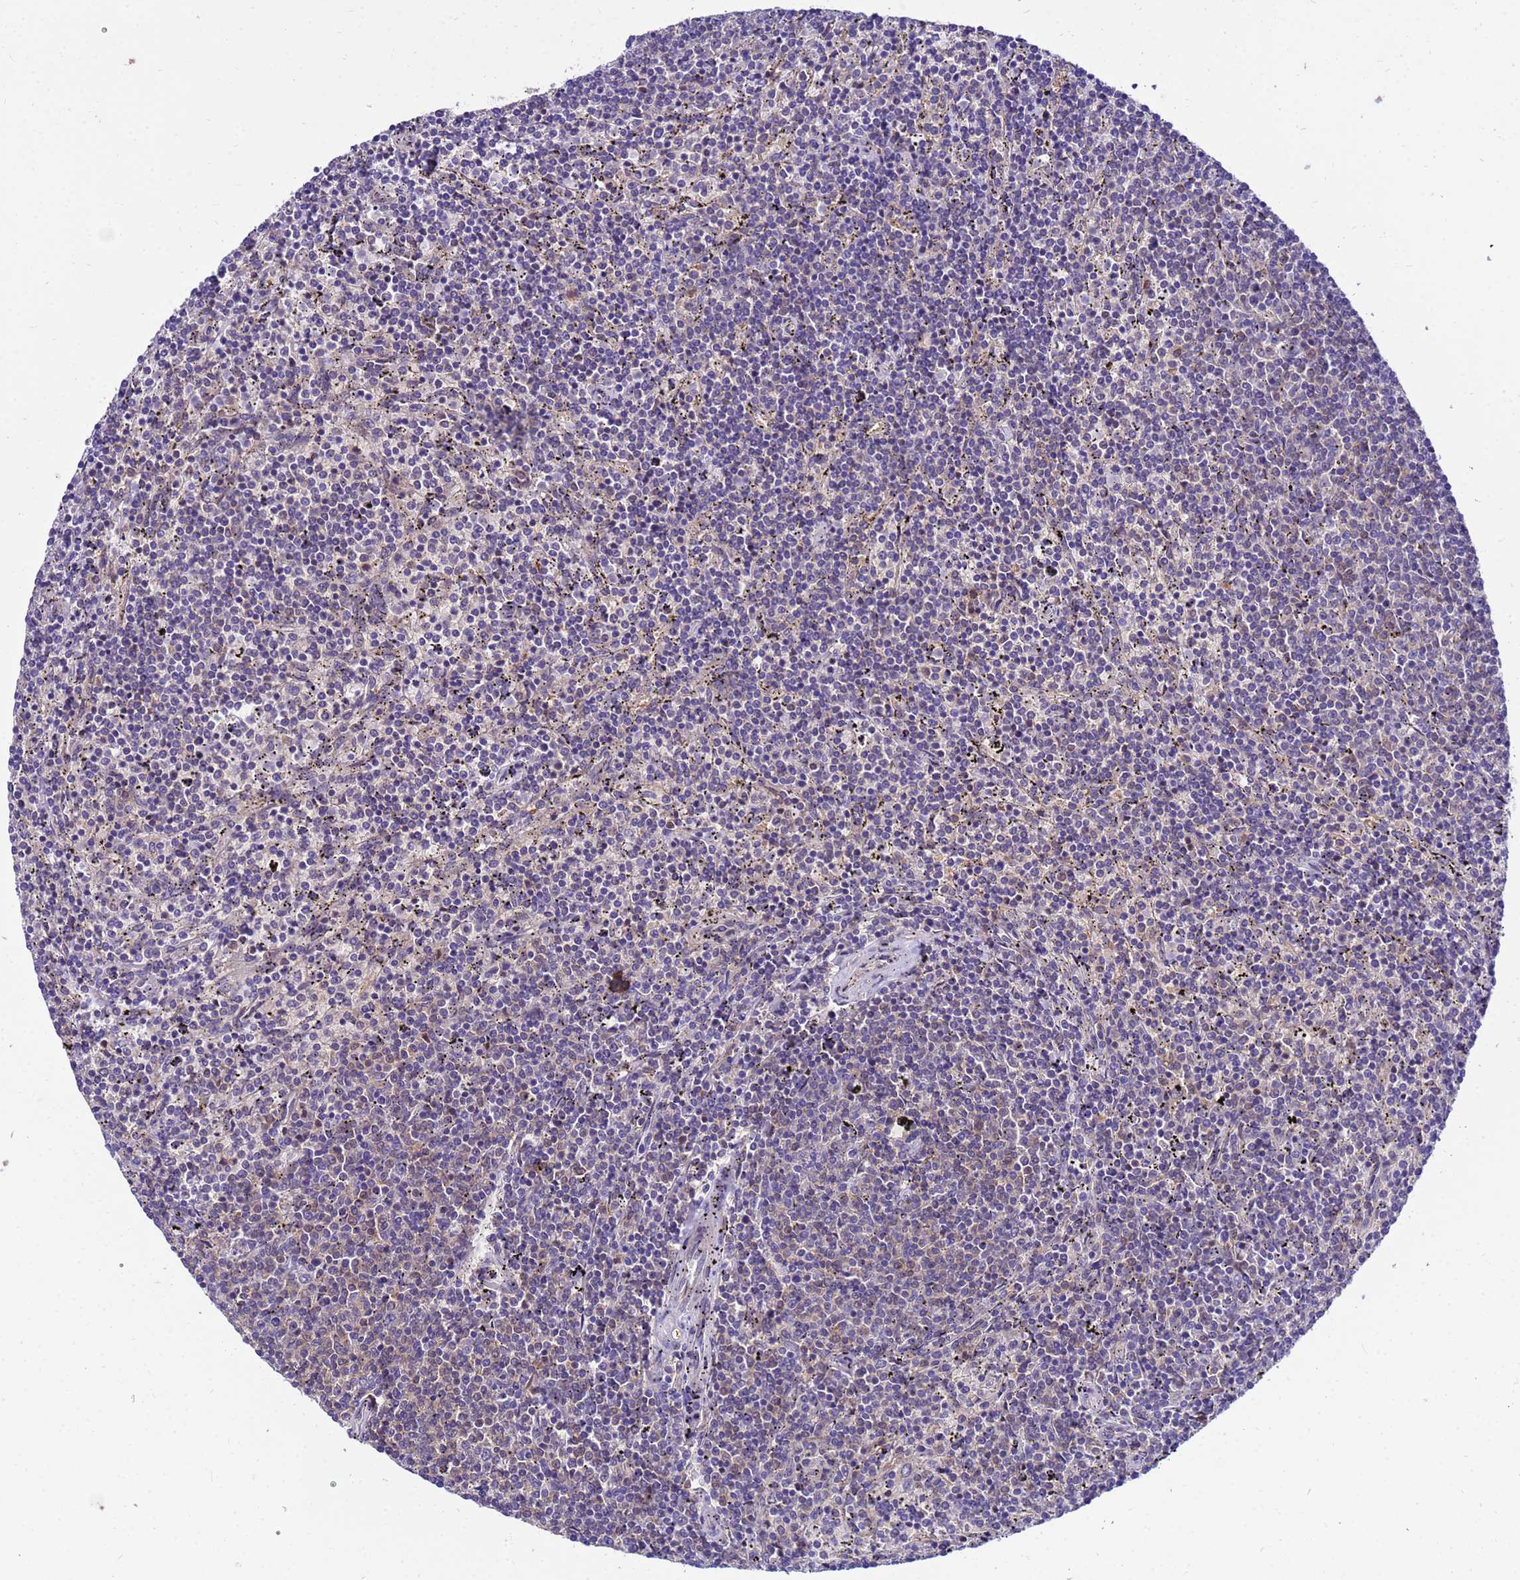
{"staining": {"intensity": "negative", "quantity": "none", "location": "none"}, "tissue": "lymphoma", "cell_type": "Tumor cells", "image_type": "cancer", "snomed": [{"axis": "morphology", "description": "Malignant lymphoma, non-Hodgkin's type, Low grade"}, {"axis": "topography", "description": "Spleen"}], "caption": "A high-resolution image shows immunohistochemistry staining of malignant lymphoma, non-Hodgkin's type (low-grade), which exhibits no significant expression in tumor cells.", "gene": "GET3", "patient": {"sex": "female", "age": 50}}